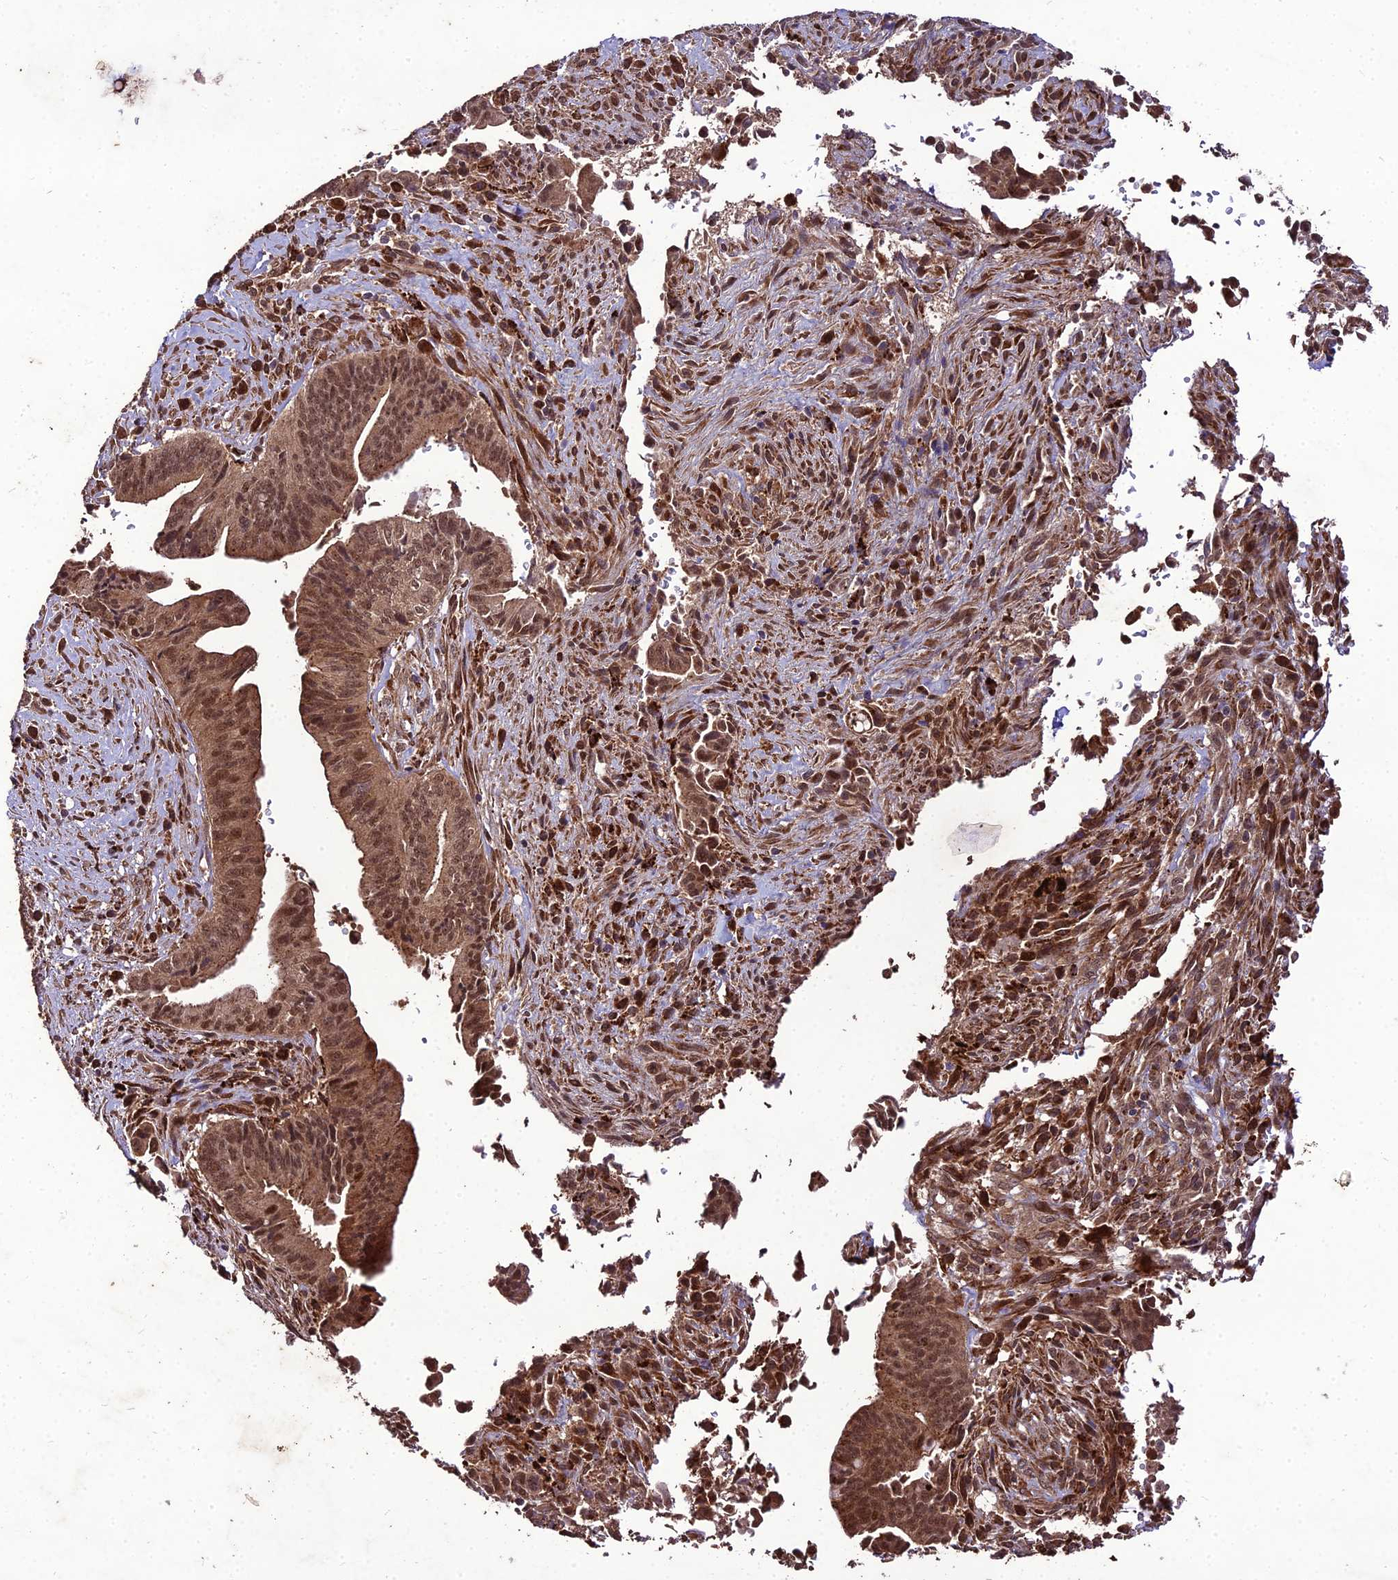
{"staining": {"intensity": "moderate", "quantity": ">75%", "location": "cytoplasmic/membranous,nuclear"}, "tissue": "pancreatic cancer", "cell_type": "Tumor cells", "image_type": "cancer", "snomed": [{"axis": "morphology", "description": "Adenocarcinoma, NOS"}, {"axis": "topography", "description": "Pancreas"}], "caption": "There is medium levels of moderate cytoplasmic/membranous and nuclear positivity in tumor cells of pancreatic cancer, as demonstrated by immunohistochemical staining (brown color).", "gene": "ZNF766", "patient": {"sex": "male", "age": 70}}